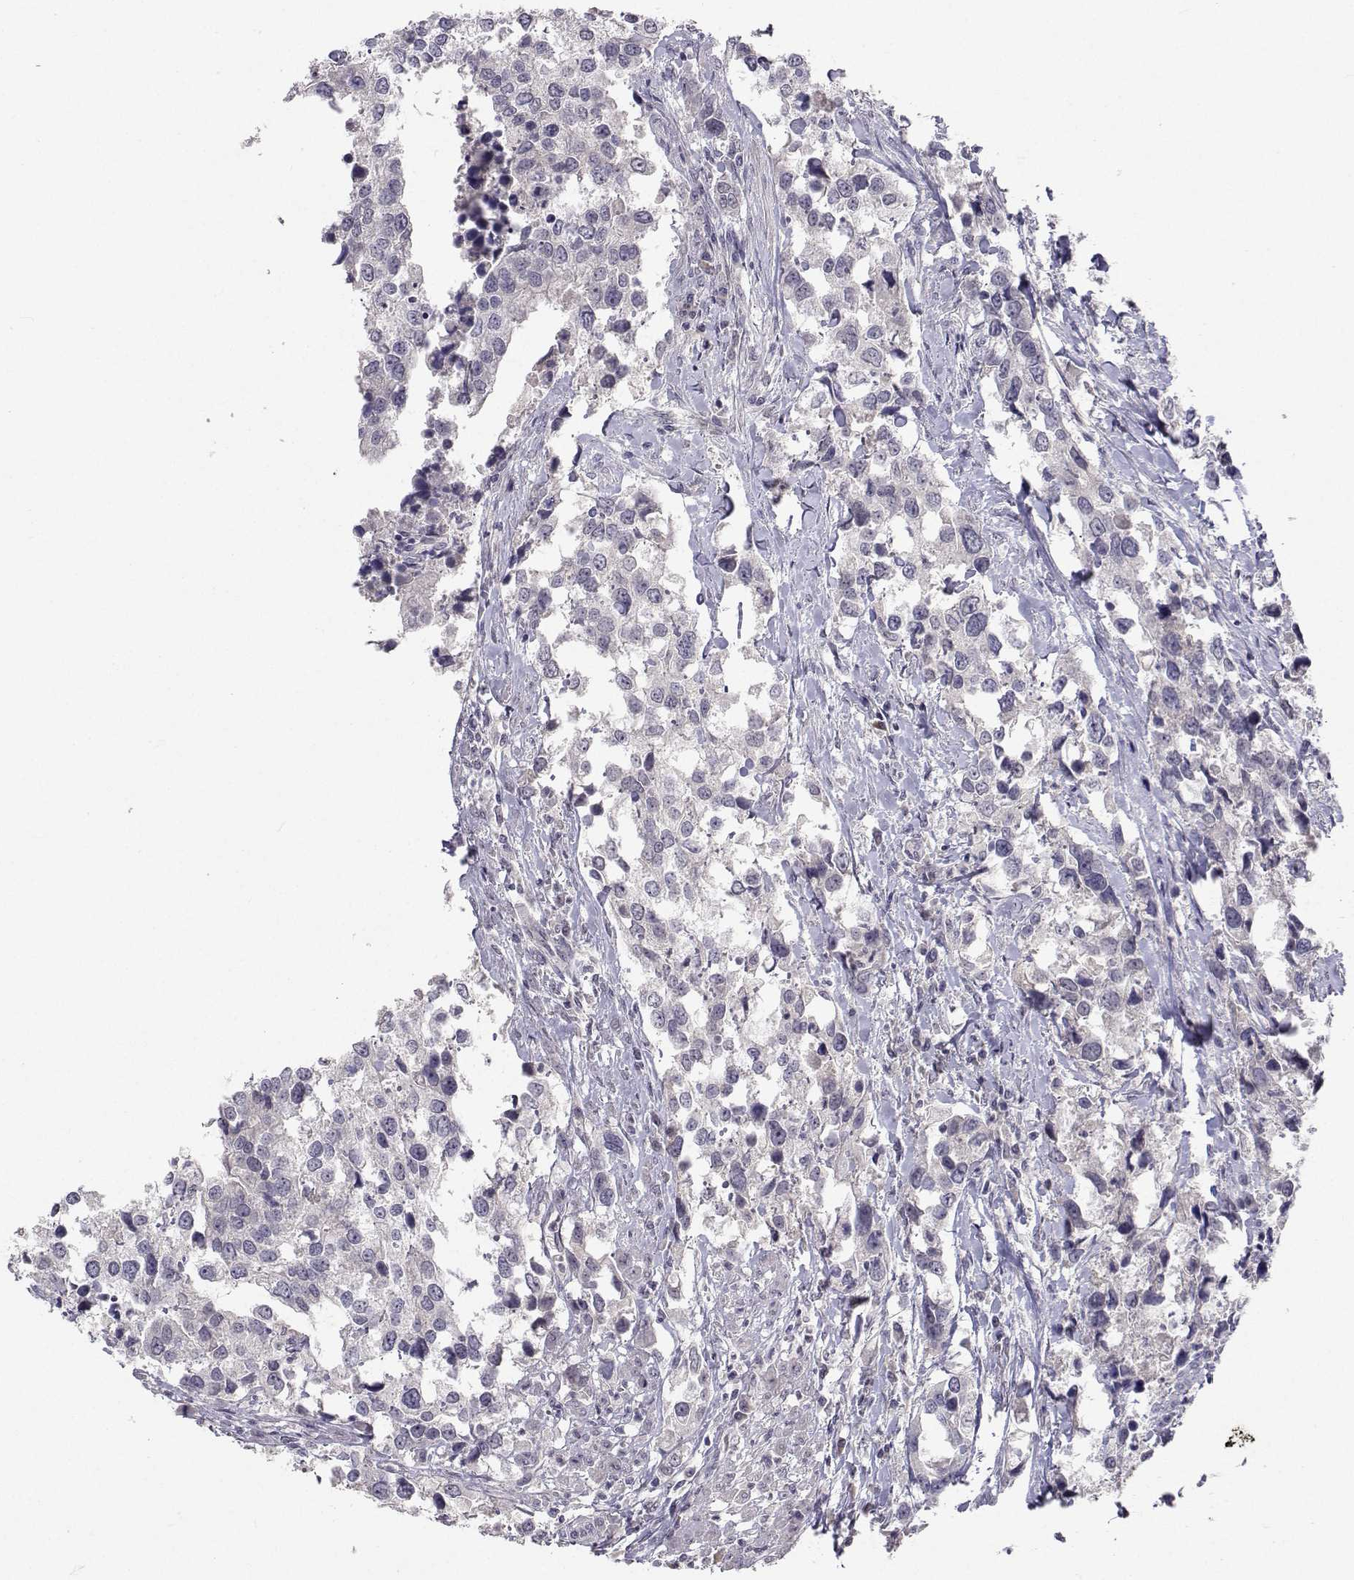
{"staining": {"intensity": "negative", "quantity": "none", "location": "none"}, "tissue": "urothelial cancer", "cell_type": "Tumor cells", "image_type": "cancer", "snomed": [{"axis": "morphology", "description": "Urothelial carcinoma, NOS"}, {"axis": "morphology", "description": "Urothelial carcinoma, High grade"}, {"axis": "topography", "description": "Urinary bladder"}], "caption": "Tumor cells show no significant staining in transitional cell carcinoma.", "gene": "SLC6A3", "patient": {"sex": "male", "age": 63}}